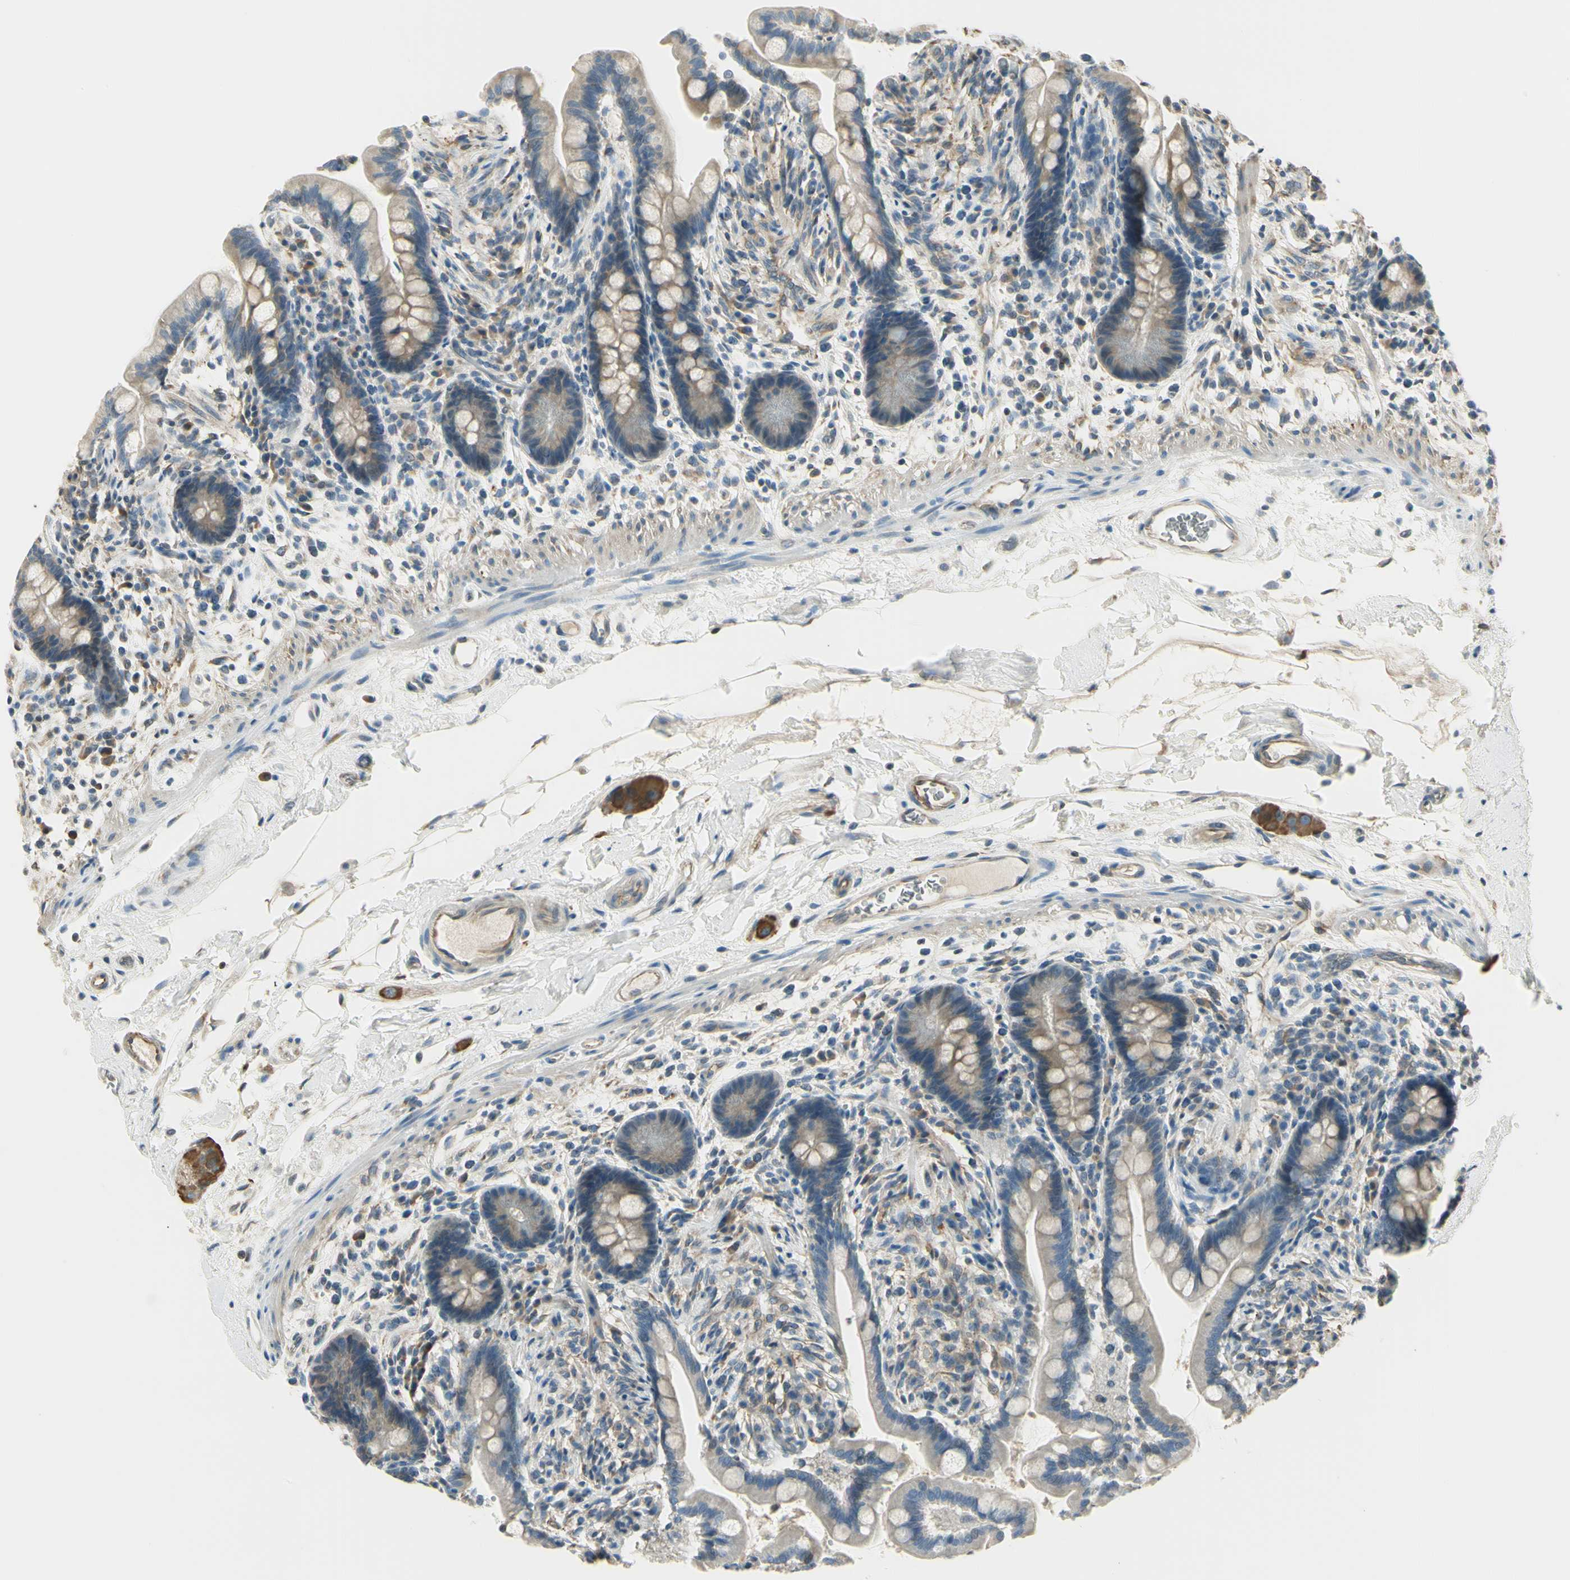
{"staining": {"intensity": "weak", "quantity": ">75%", "location": "cytoplasmic/membranous"}, "tissue": "colon", "cell_type": "Endothelial cells", "image_type": "normal", "snomed": [{"axis": "morphology", "description": "Normal tissue, NOS"}, {"axis": "topography", "description": "Colon"}], "caption": "Immunohistochemical staining of normal colon exhibits low levels of weak cytoplasmic/membranous positivity in approximately >75% of endothelial cells. The protein of interest is stained brown, and the nuclei are stained in blue (DAB (3,3'-diaminobenzidine) IHC with brightfield microscopy, high magnification).", "gene": "IGDCC4", "patient": {"sex": "male", "age": 73}}